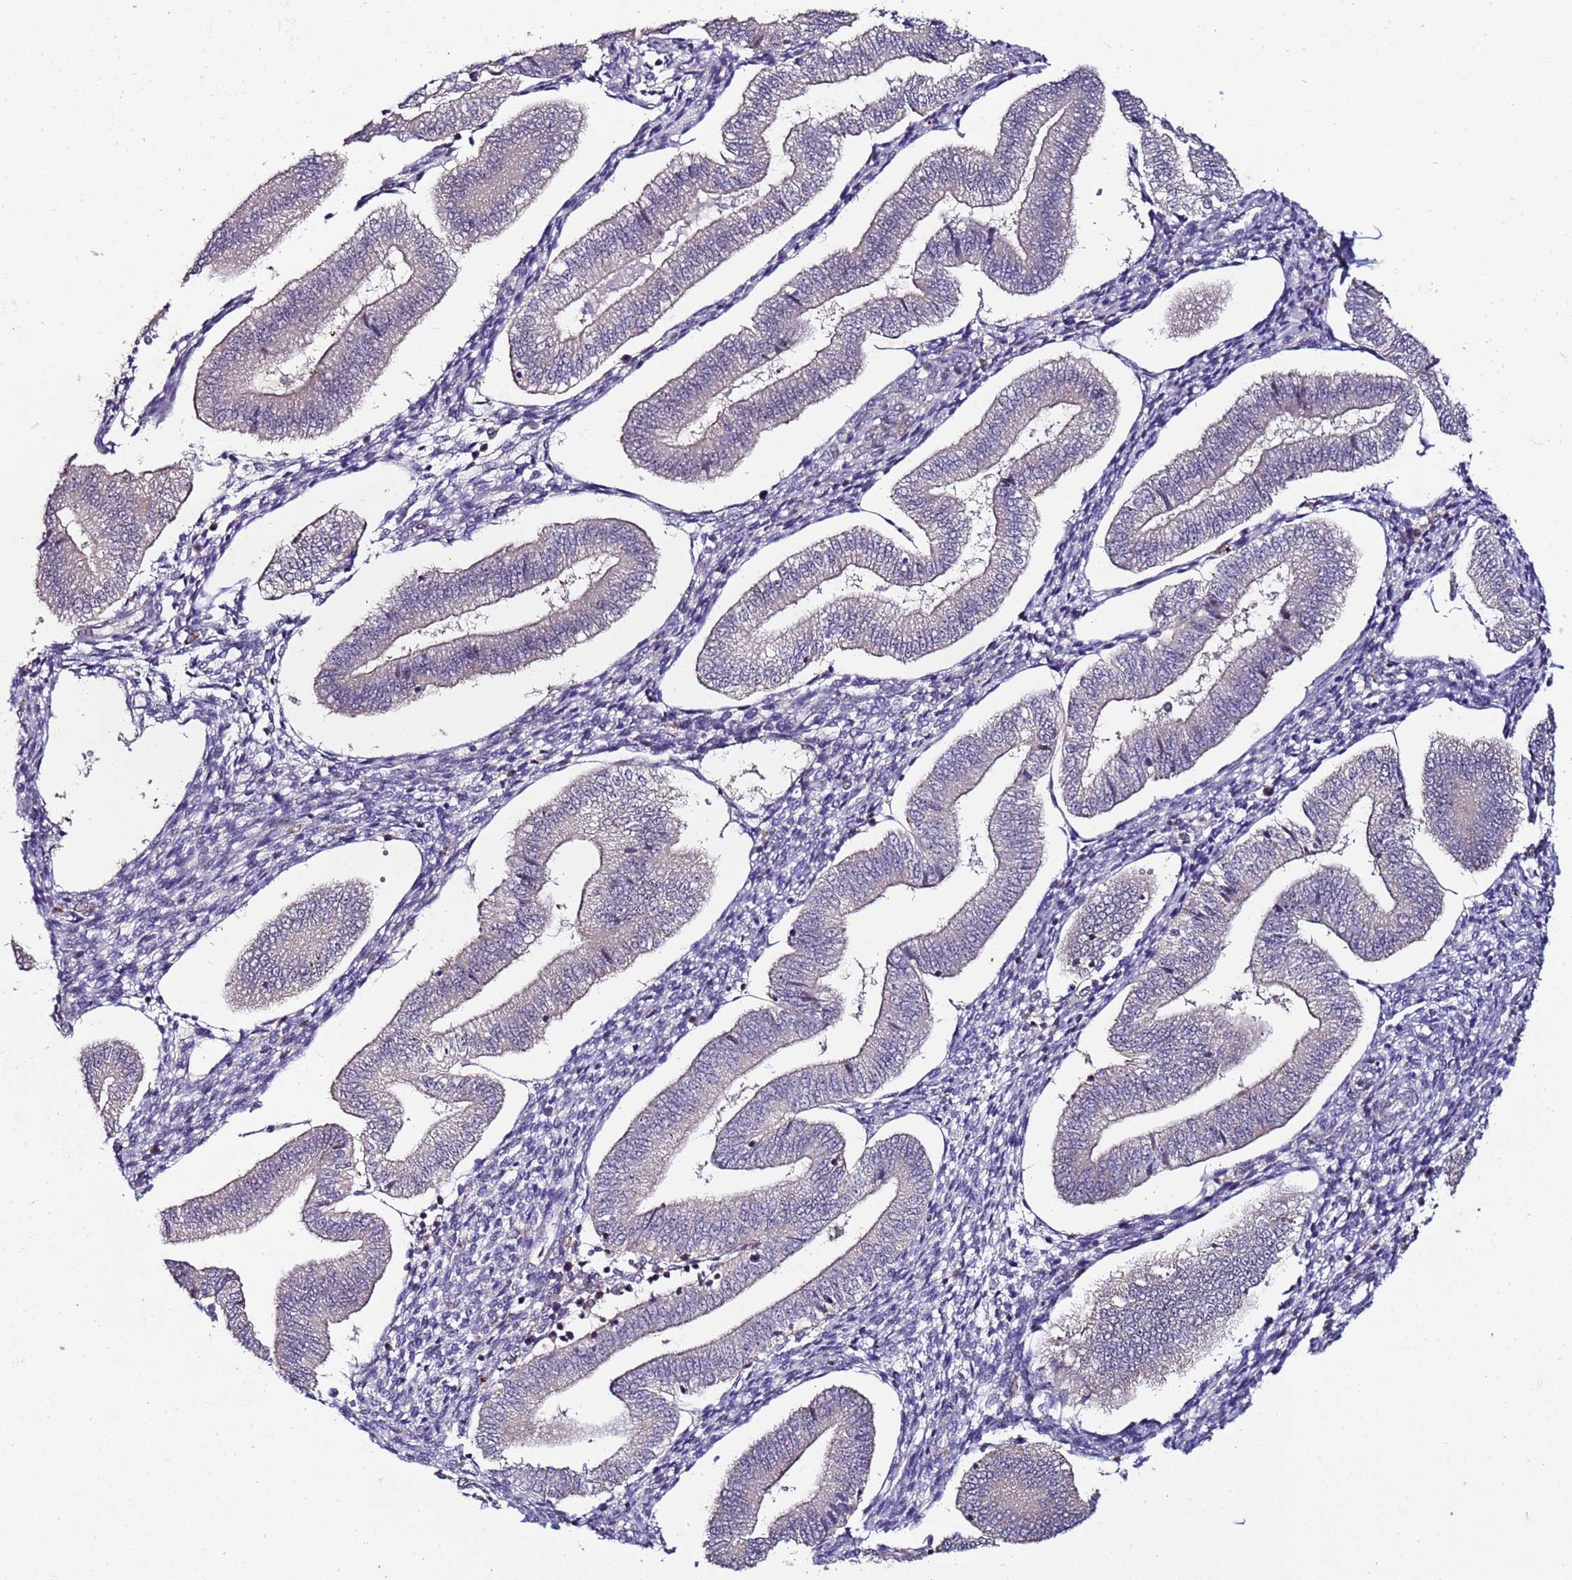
{"staining": {"intensity": "negative", "quantity": "none", "location": "none"}, "tissue": "endometrium", "cell_type": "Cells in endometrial stroma", "image_type": "normal", "snomed": [{"axis": "morphology", "description": "Normal tissue, NOS"}, {"axis": "topography", "description": "Endometrium"}], "caption": "IHC photomicrograph of normal endometrium: endometrium stained with DAB (3,3'-diaminobenzidine) demonstrates no significant protein expression in cells in endometrial stroma. Brightfield microscopy of immunohistochemistry (IHC) stained with DAB (3,3'-diaminobenzidine) (brown) and hematoxylin (blue), captured at high magnification.", "gene": "KRI1", "patient": {"sex": "female", "age": 34}}